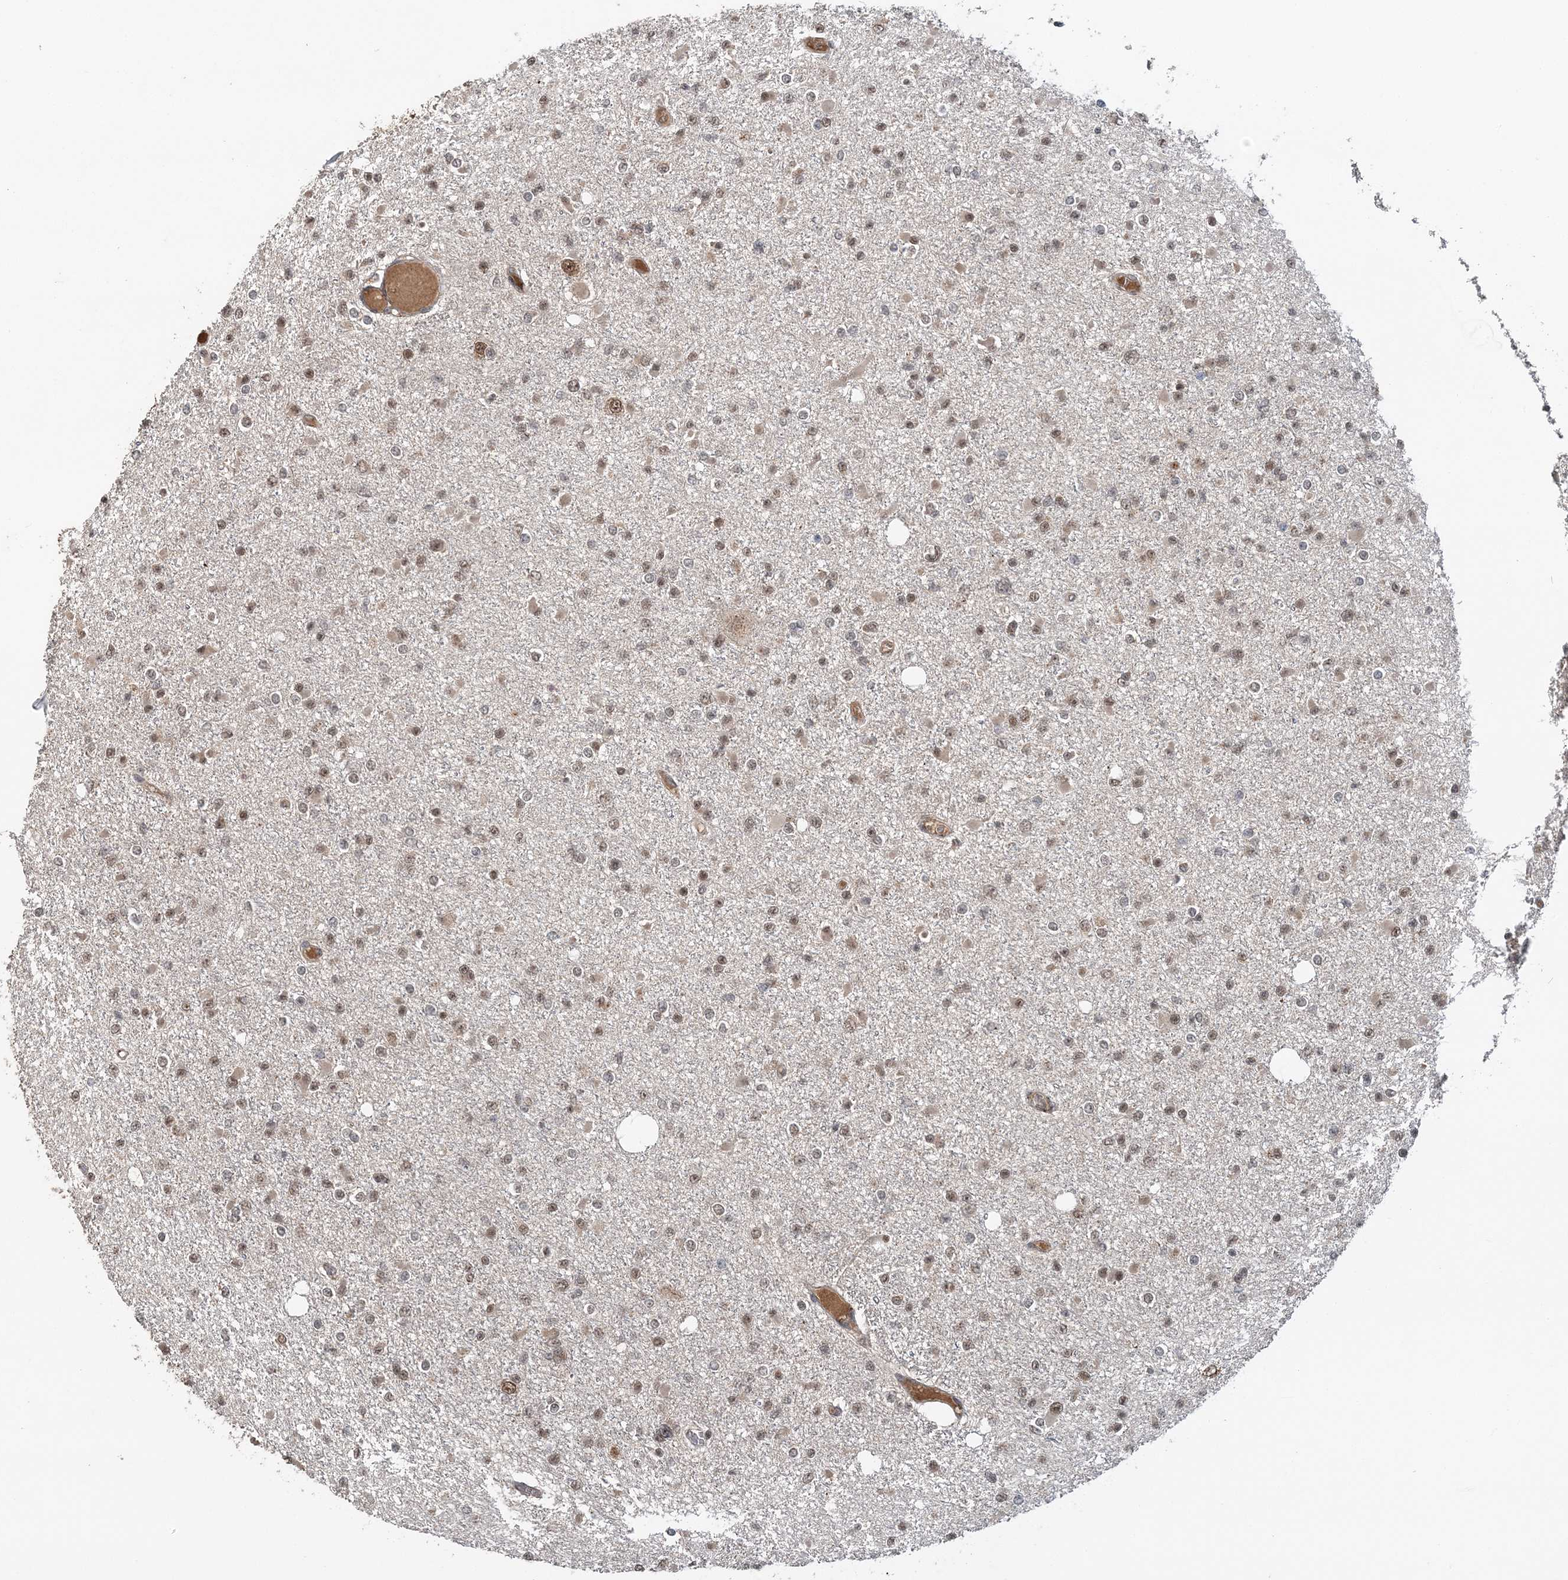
{"staining": {"intensity": "weak", "quantity": ">75%", "location": "nuclear"}, "tissue": "glioma", "cell_type": "Tumor cells", "image_type": "cancer", "snomed": [{"axis": "morphology", "description": "Glioma, malignant, Low grade"}, {"axis": "topography", "description": "Brain"}], "caption": "Immunohistochemical staining of human malignant glioma (low-grade) demonstrates weak nuclear protein staining in about >75% of tumor cells. (brown staining indicates protein expression, while blue staining denotes nuclei).", "gene": "TSHZ2", "patient": {"sex": "female", "age": 22}}